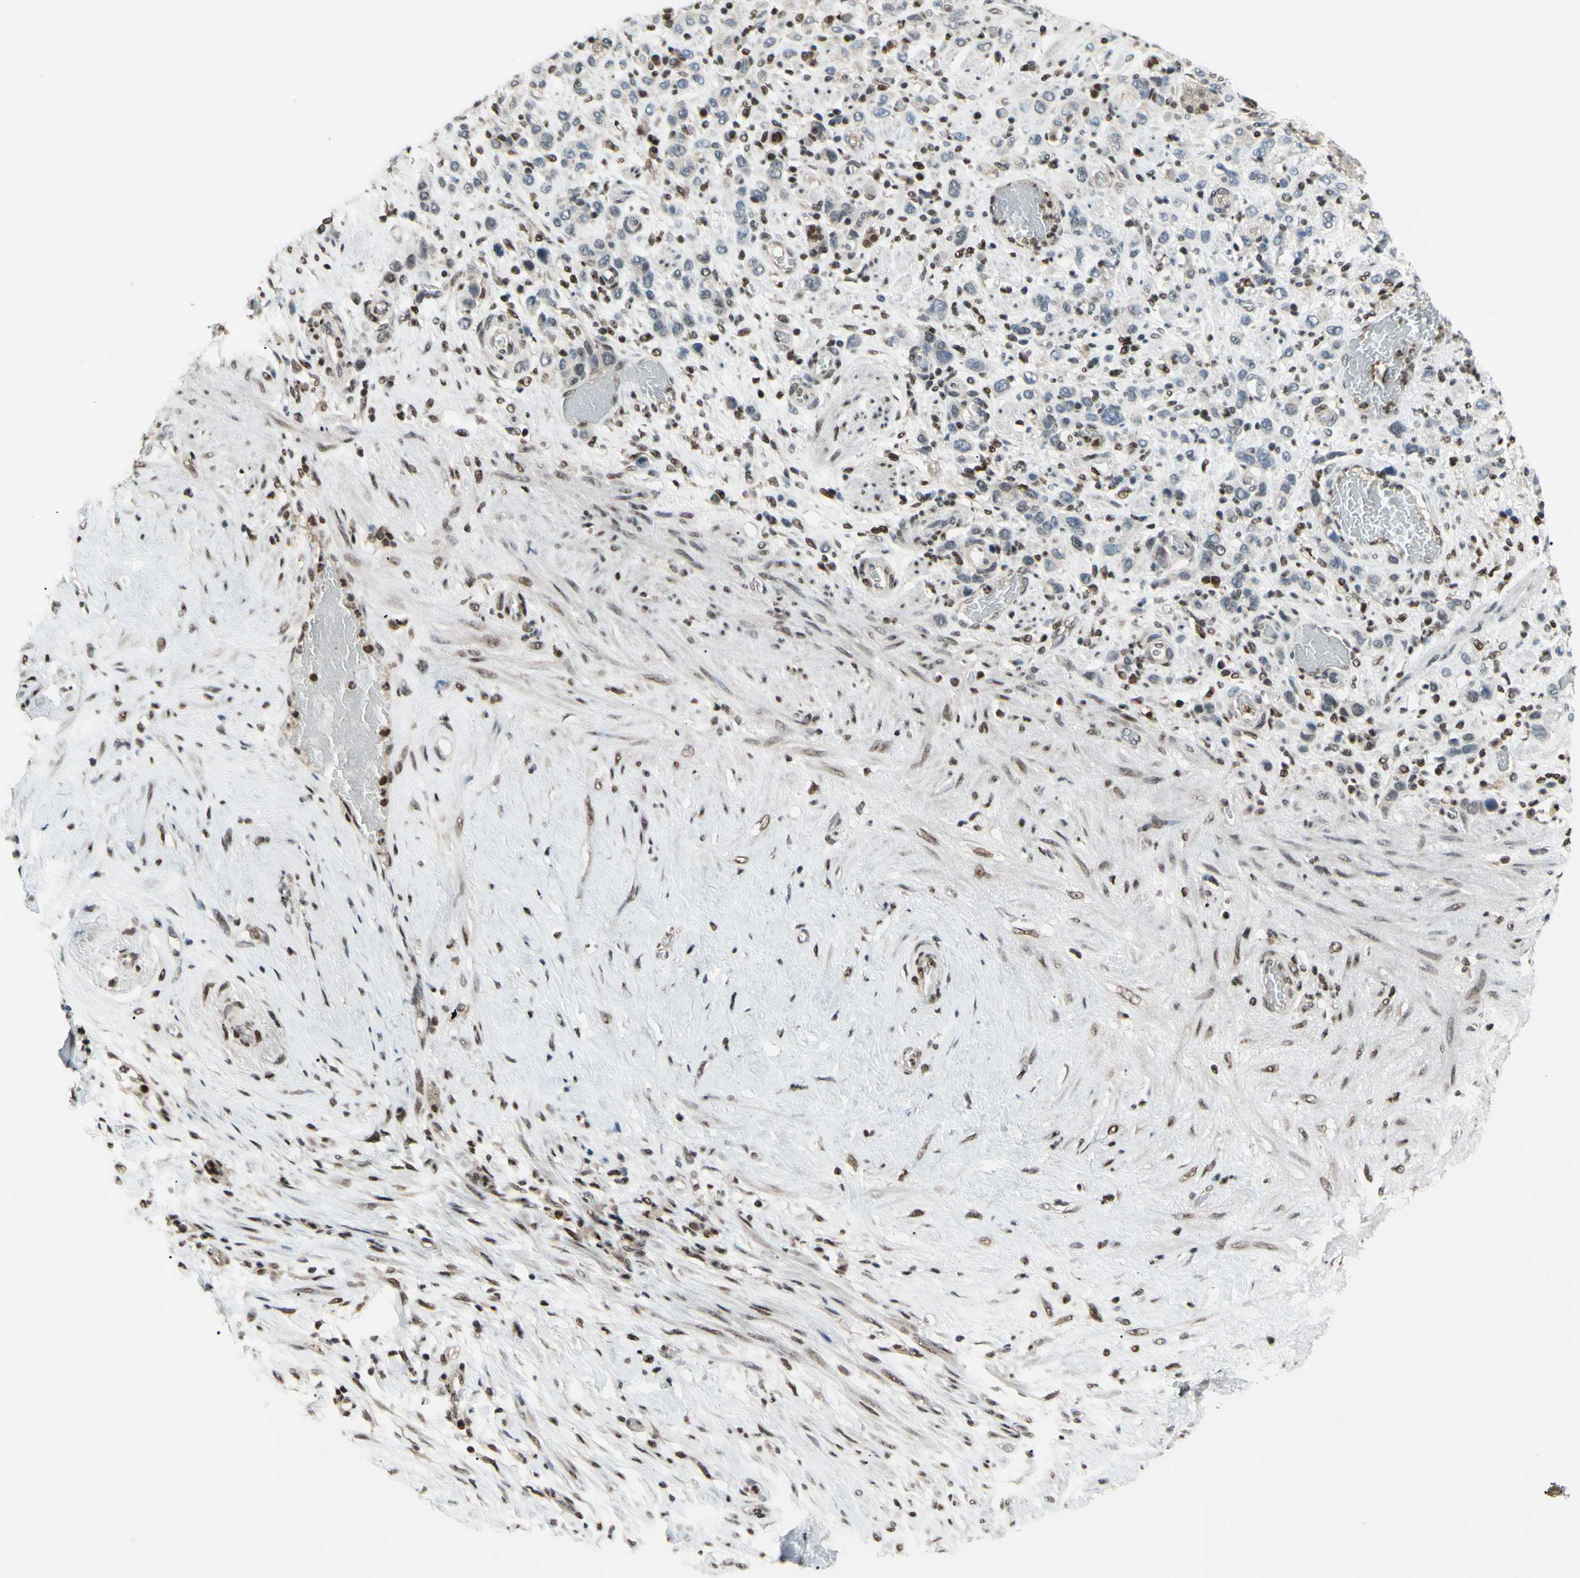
{"staining": {"intensity": "weak", "quantity": "<25%", "location": "cytoplasmic/membranous,nuclear"}, "tissue": "stomach cancer", "cell_type": "Tumor cells", "image_type": "cancer", "snomed": [{"axis": "morphology", "description": "Adenocarcinoma, NOS"}, {"axis": "morphology", "description": "Adenocarcinoma, High grade"}, {"axis": "topography", "description": "Stomach, upper"}, {"axis": "topography", "description": "Stomach, lower"}], "caption": "The IHC image has no significant staining in tumor cells of stomach cancer tissue.", "gene": "FKBP5", "patient": {"sex": "female", "age": 65}}